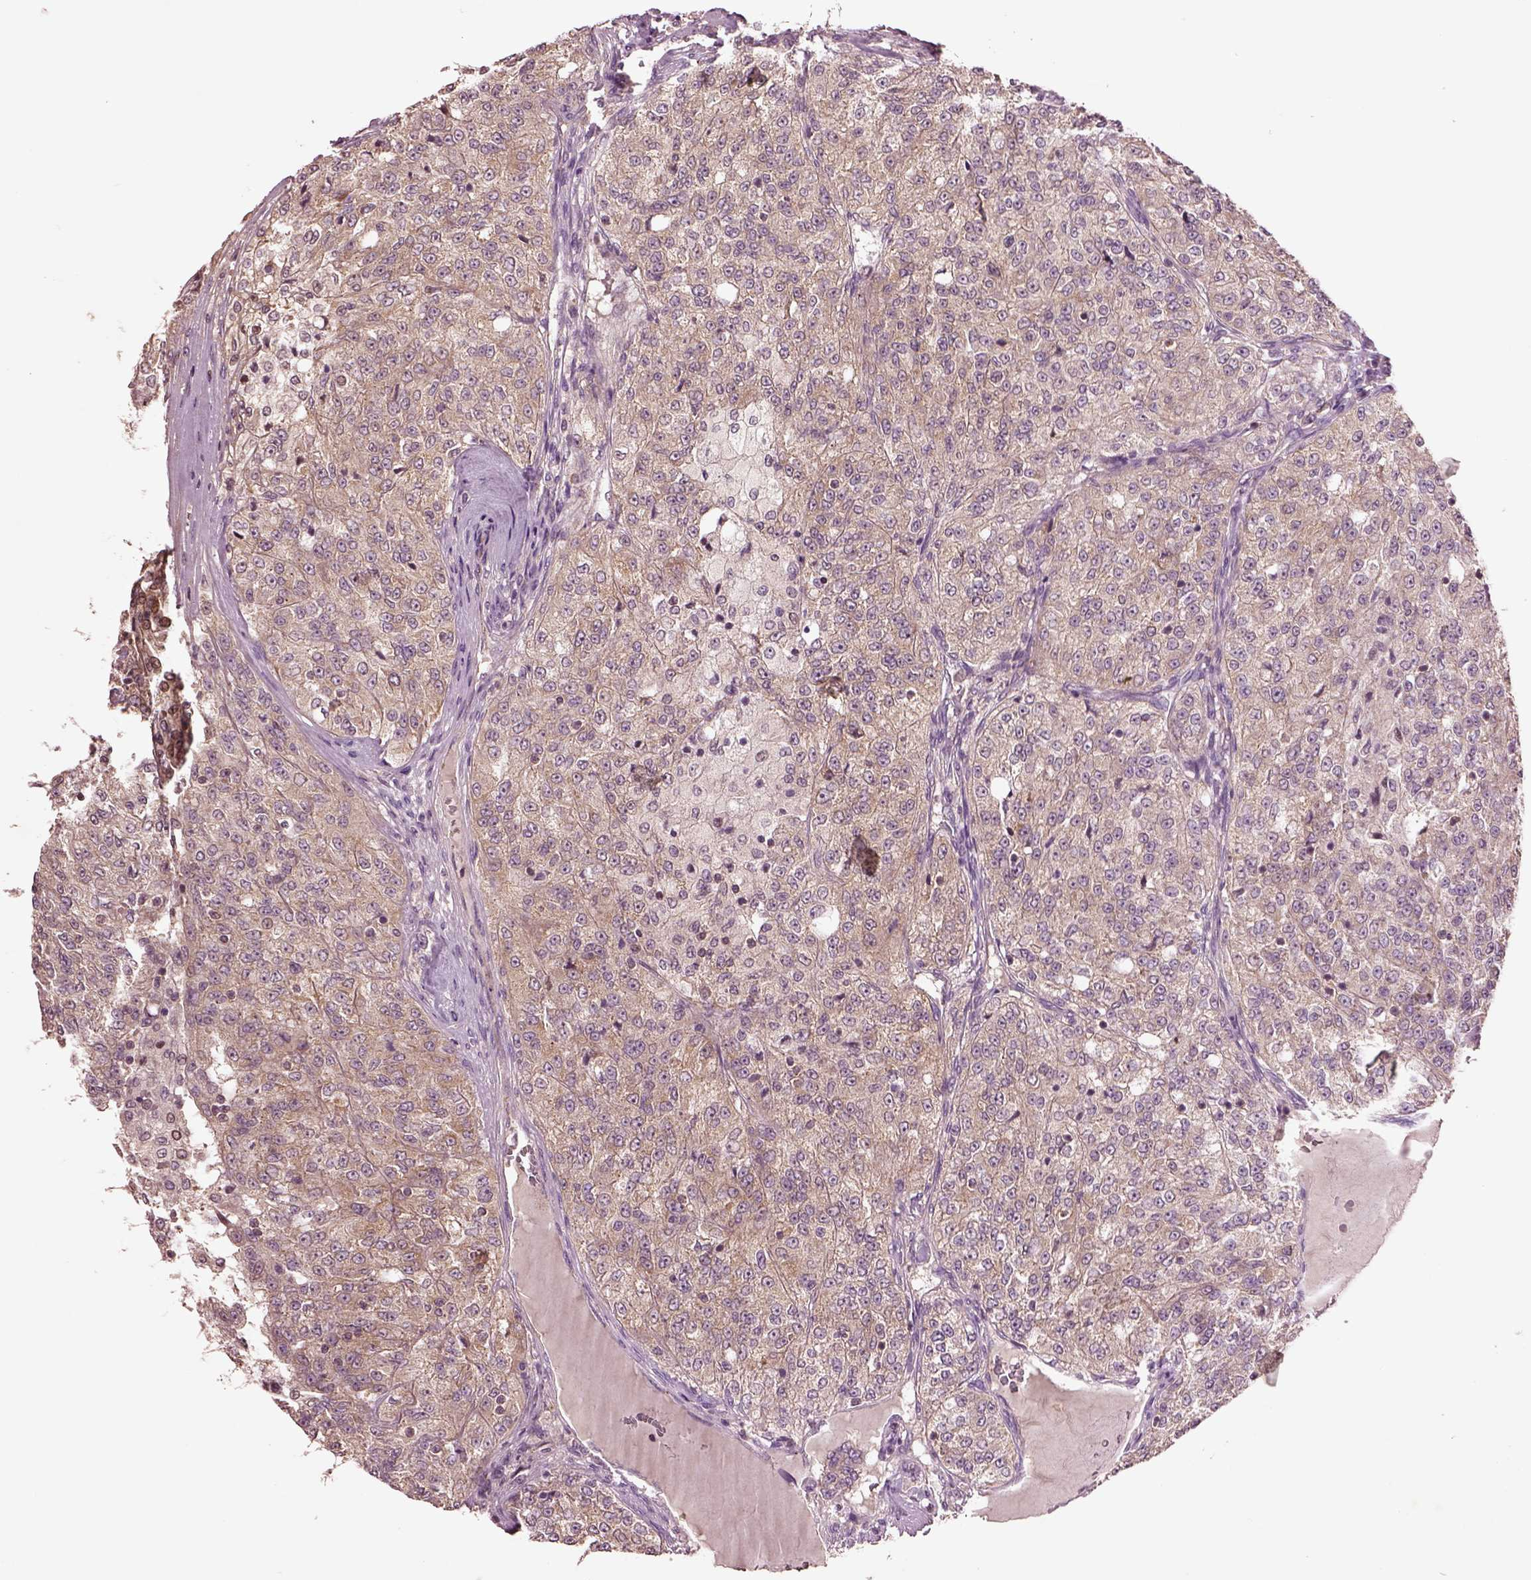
{"staining": {"intensity": "moderate", "quantity": "25%-75%", "location": "cytoplasmic/membranous"}, "tissue": "renal cancer", "cell_type": "Tumor cells", "image_type": "cancer", "snomed": [{"axis": "morphology", "description": "Adenocarcinoma, NOS"}, {"axis": "topography", "description": "Kidney"}], "caption": "Renal cancer (adenocarcinoma) stained for a protein (brown) shows moderate cytoplasmic/membranous positive staining in approximately 25%-75% of tumor cells.", "gene": "MTHFS", "patient": {"sex": "female", "age": 63}}